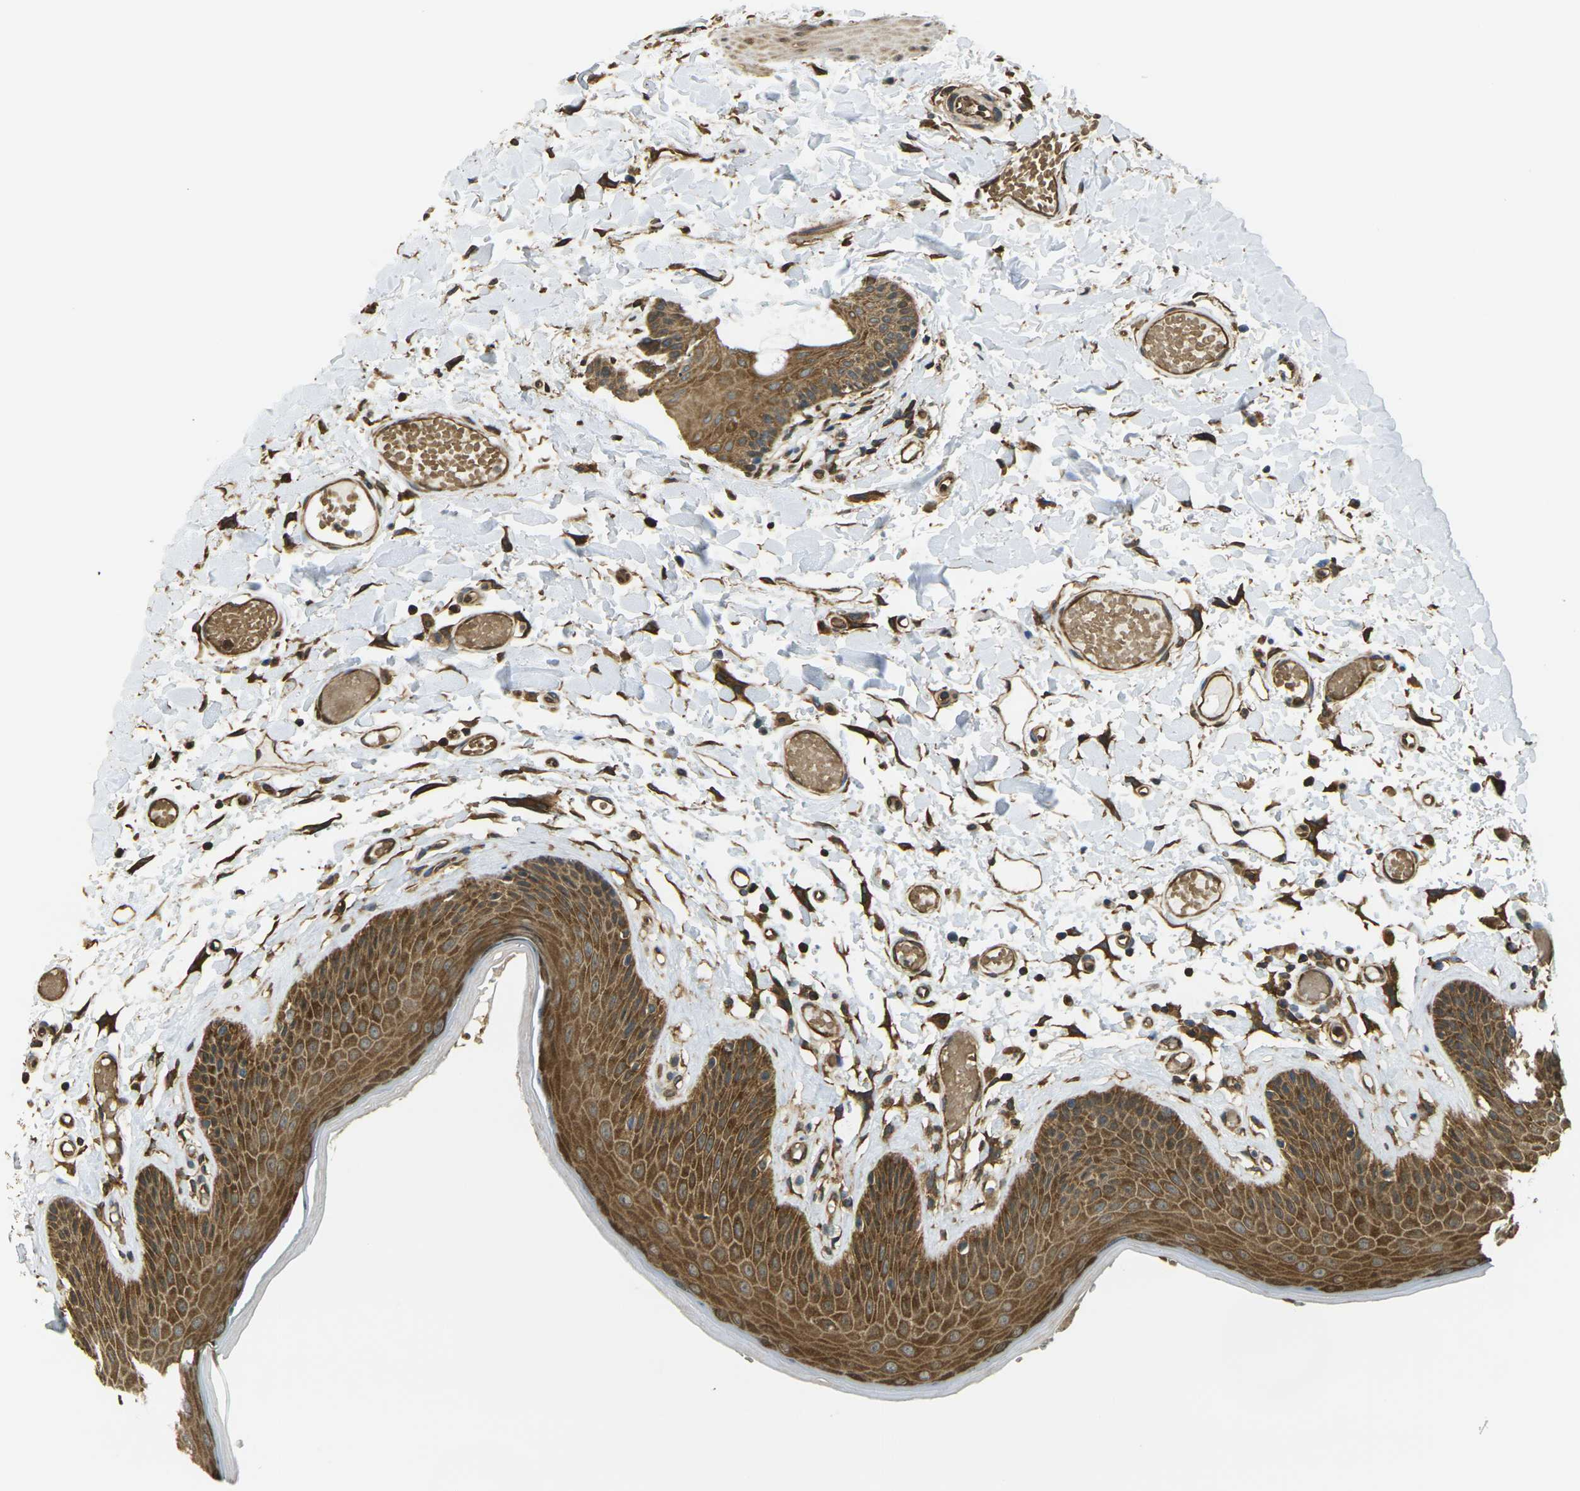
{"staining": {"intensity": "strong", "quantity": ">75%", "location": "cytoplasmic/membranous"}, "tissue": "skin", "cell_type": "Epidermal cells", "image_type": "normal", "snomed": [{"axis": "morphology", "description": "Normal tissue, NOS"}, {"axis": "topography", "description": "Vulva"}], "caption": "Epidermal cells exhibit high levels of strong cytoplasmic/membranous staining in about >75% of cells in benign skin.", "gene": "CAST", "patient": {"sex": "female", "age": 73}}